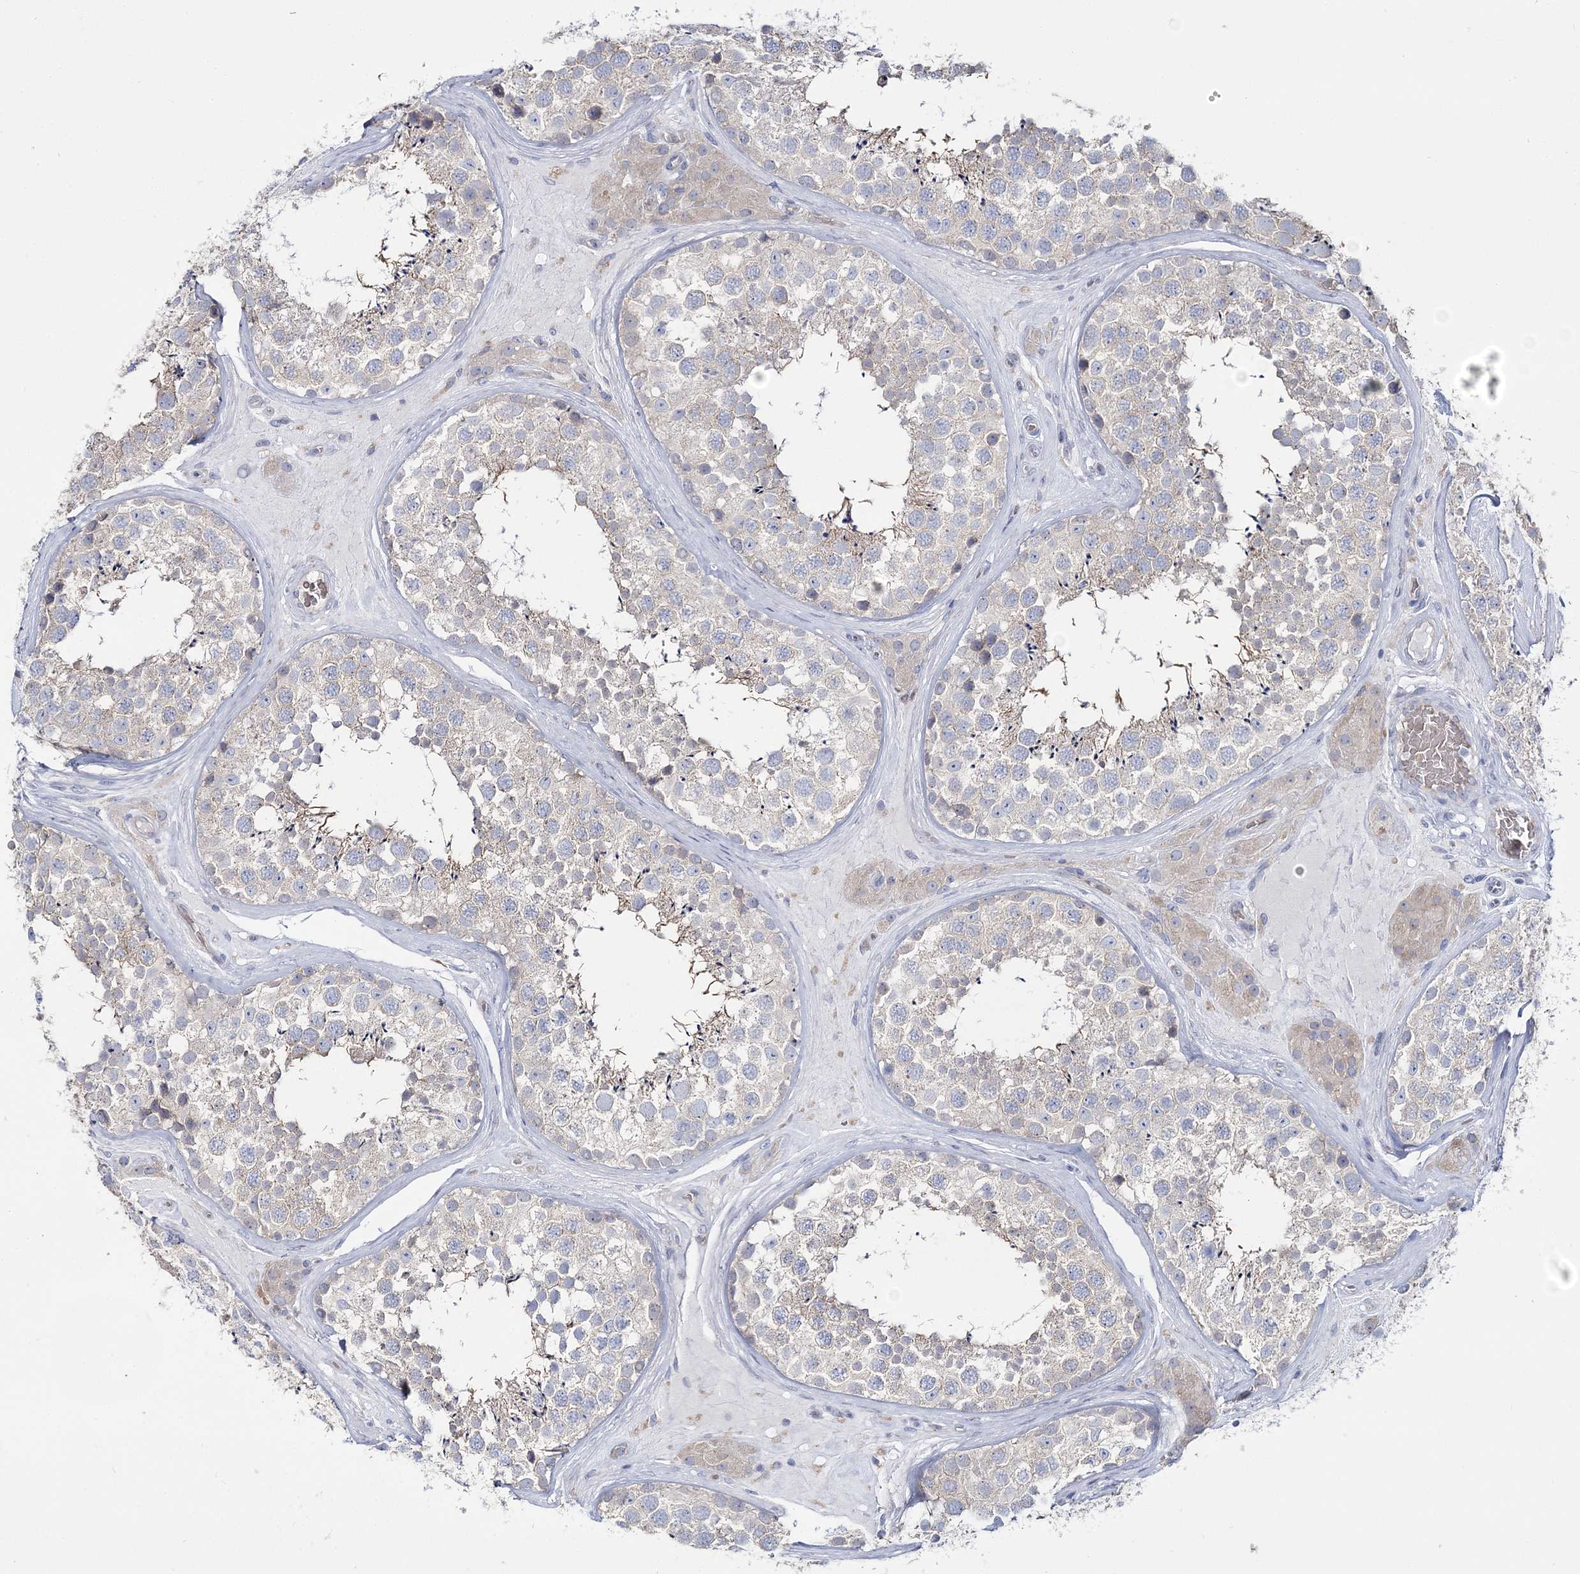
{"staining": {"intensity": "negative", "quantity": "none", "location": "none"}, "tissue": "testis", "cell_type": "Cells in seminiferous ducts", "image_type": "normal", "snomed": [{"axis": "morphology", "description": "Normal tissue, NOS"}, {"axis": "topography", "description": "Testis"}], "caption": "IHC photomicrograph of benign human testis stained for a protein (brown), which exhibits no expression in cells in seminiferous ducts. (DAB (3,3'-diaminobenzidine) IHC, high magnification).", "gene": "ATP11B", "patient": {"sex": "male", "age": 46}}